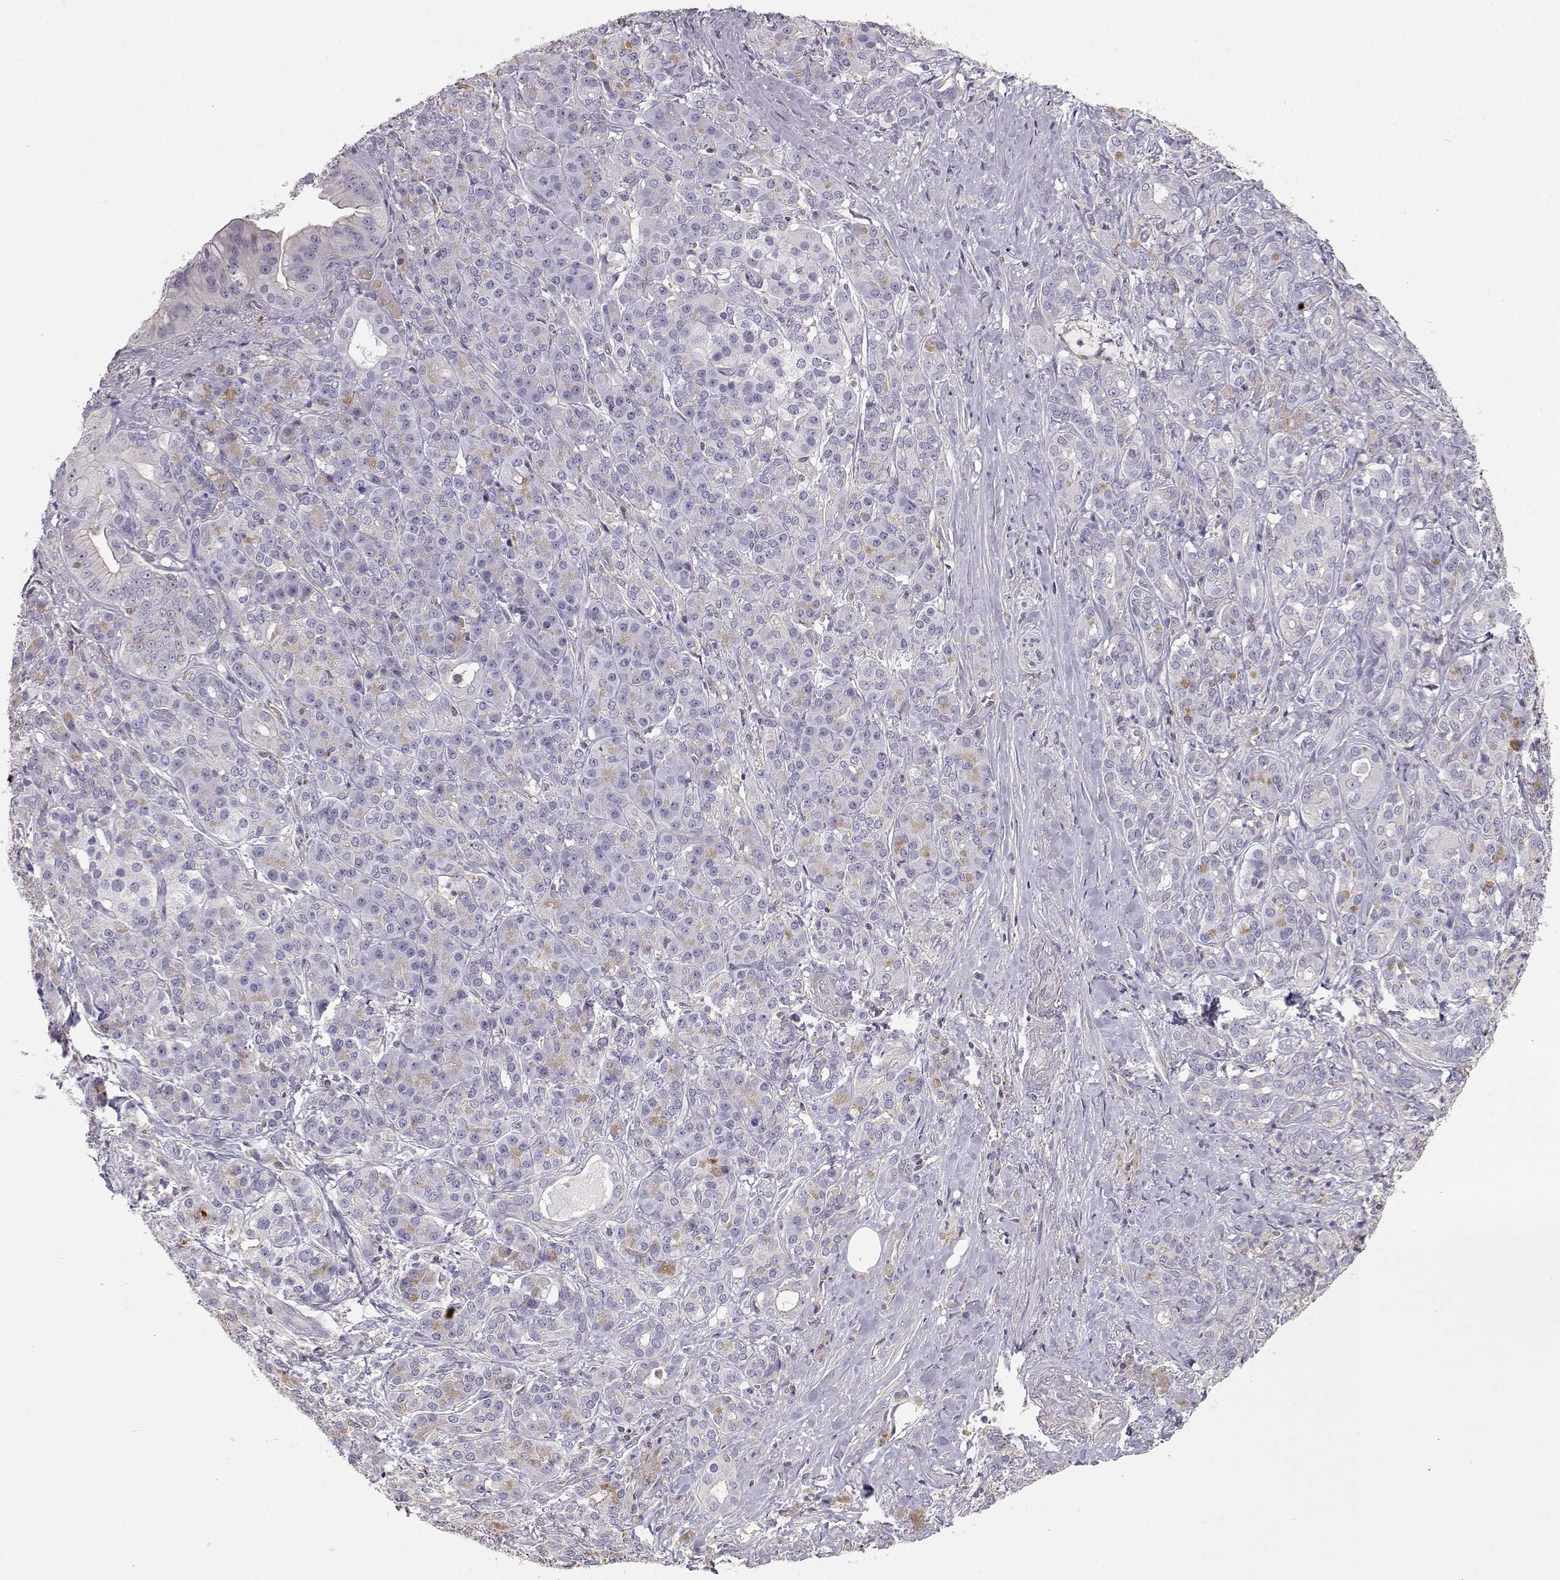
{"staining": {"intensity": "negative", "quantity": "none", "location": "none"}, "tissue": "pancreatic cancer", "cell_type": "Tumor cells", "image_type": "cancer", "snomed": [{"axis": "morphology", "description": "Normal tissue, NOS"}, {"axis": "morphology", "description": "Inflammation, NOS"}, {"axis": "morphology", "description": "Adenocarcinoma, NOS"}, {"axis": "topography", "description": "Pancreas"}], "caption": "DAB immunohistochemical staining of pancreatic adenocarcinoma exhibits no significant expression in tumor cells.", "gene": "DAPL1", "patient": {"sex": "male", "age": 57}}